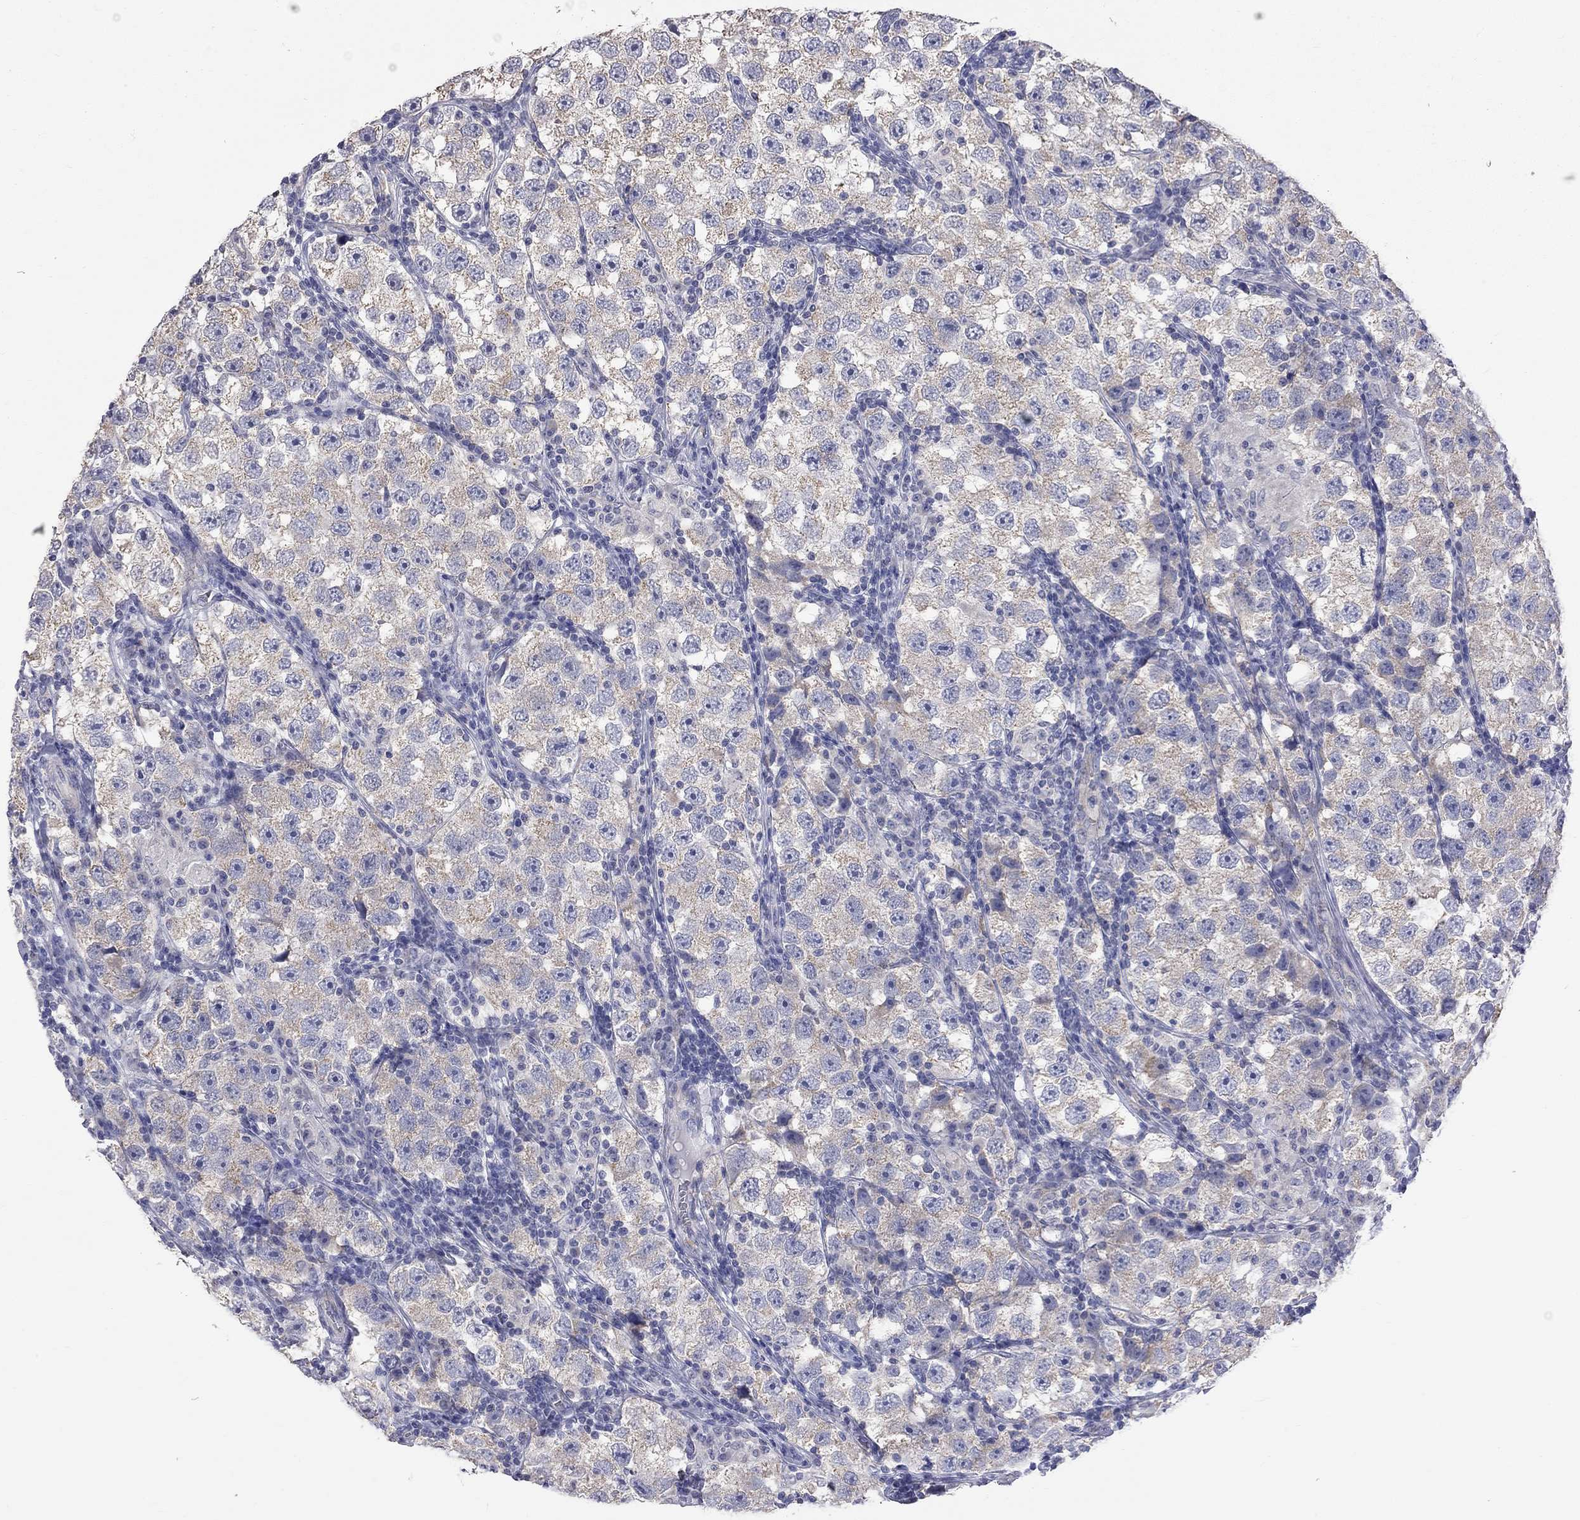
{"staining": {"intensity": "weak", "quantity": "25%-75%", "location": "cytoplasmic/membranous"}, "tissue": "testis cancer", "cell_type": "Tumor cells", "image_type": "cancer", "snomed": [{"axis": "morphology", "description": "Seminoma, NOS"}, {"axis": "topography", "description": "Testis"}], "caption": "DAB immunohistochemical staining of seminoma (testis) demonstrates weak cytoplasmic/membranous protein expression in approximately 25%-75% of tumor cells.", "gene": "OPRK1", "patient": {"sex": "male", "age": 26}}